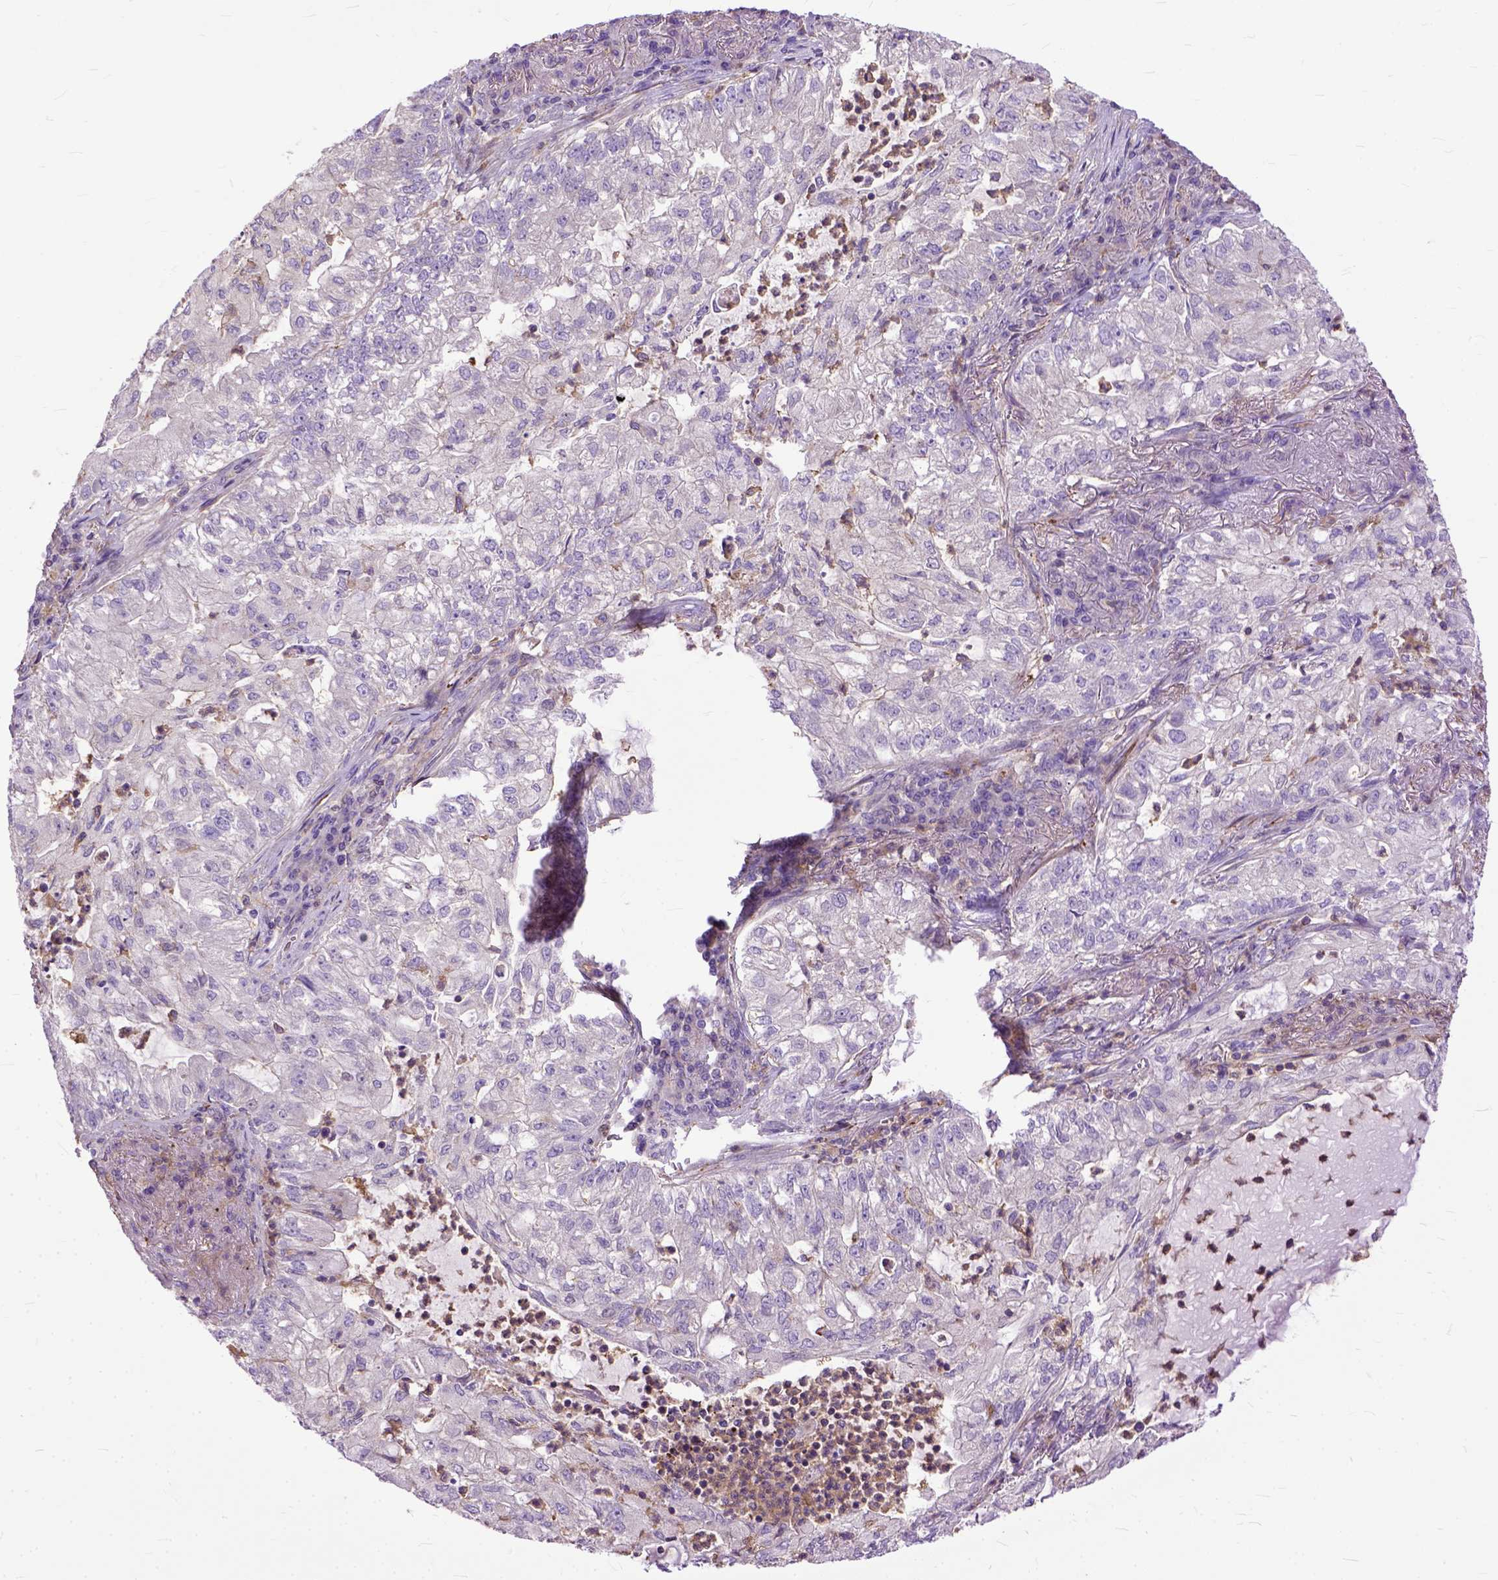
{"staining": {"intensity": "negative", "quantity": "none", "location": "none"}, "tissue": "lung cancer", "cell_type": "Tumor cells", "image_type": "cancer", "snomed": [{"axis": "morphology", "description": "Adenocarcinoma, NOS"}, {"axis": "topography", "description": "Lung"}], "caption": "An immunohistochemistry (IHC) image of adenocarcinoma (lung) is shown. There is no staining in tumor cells of adenocarcinoma (lung).", "gene": "NAMPT", "patient": {"sex": "female", "age": 73}}